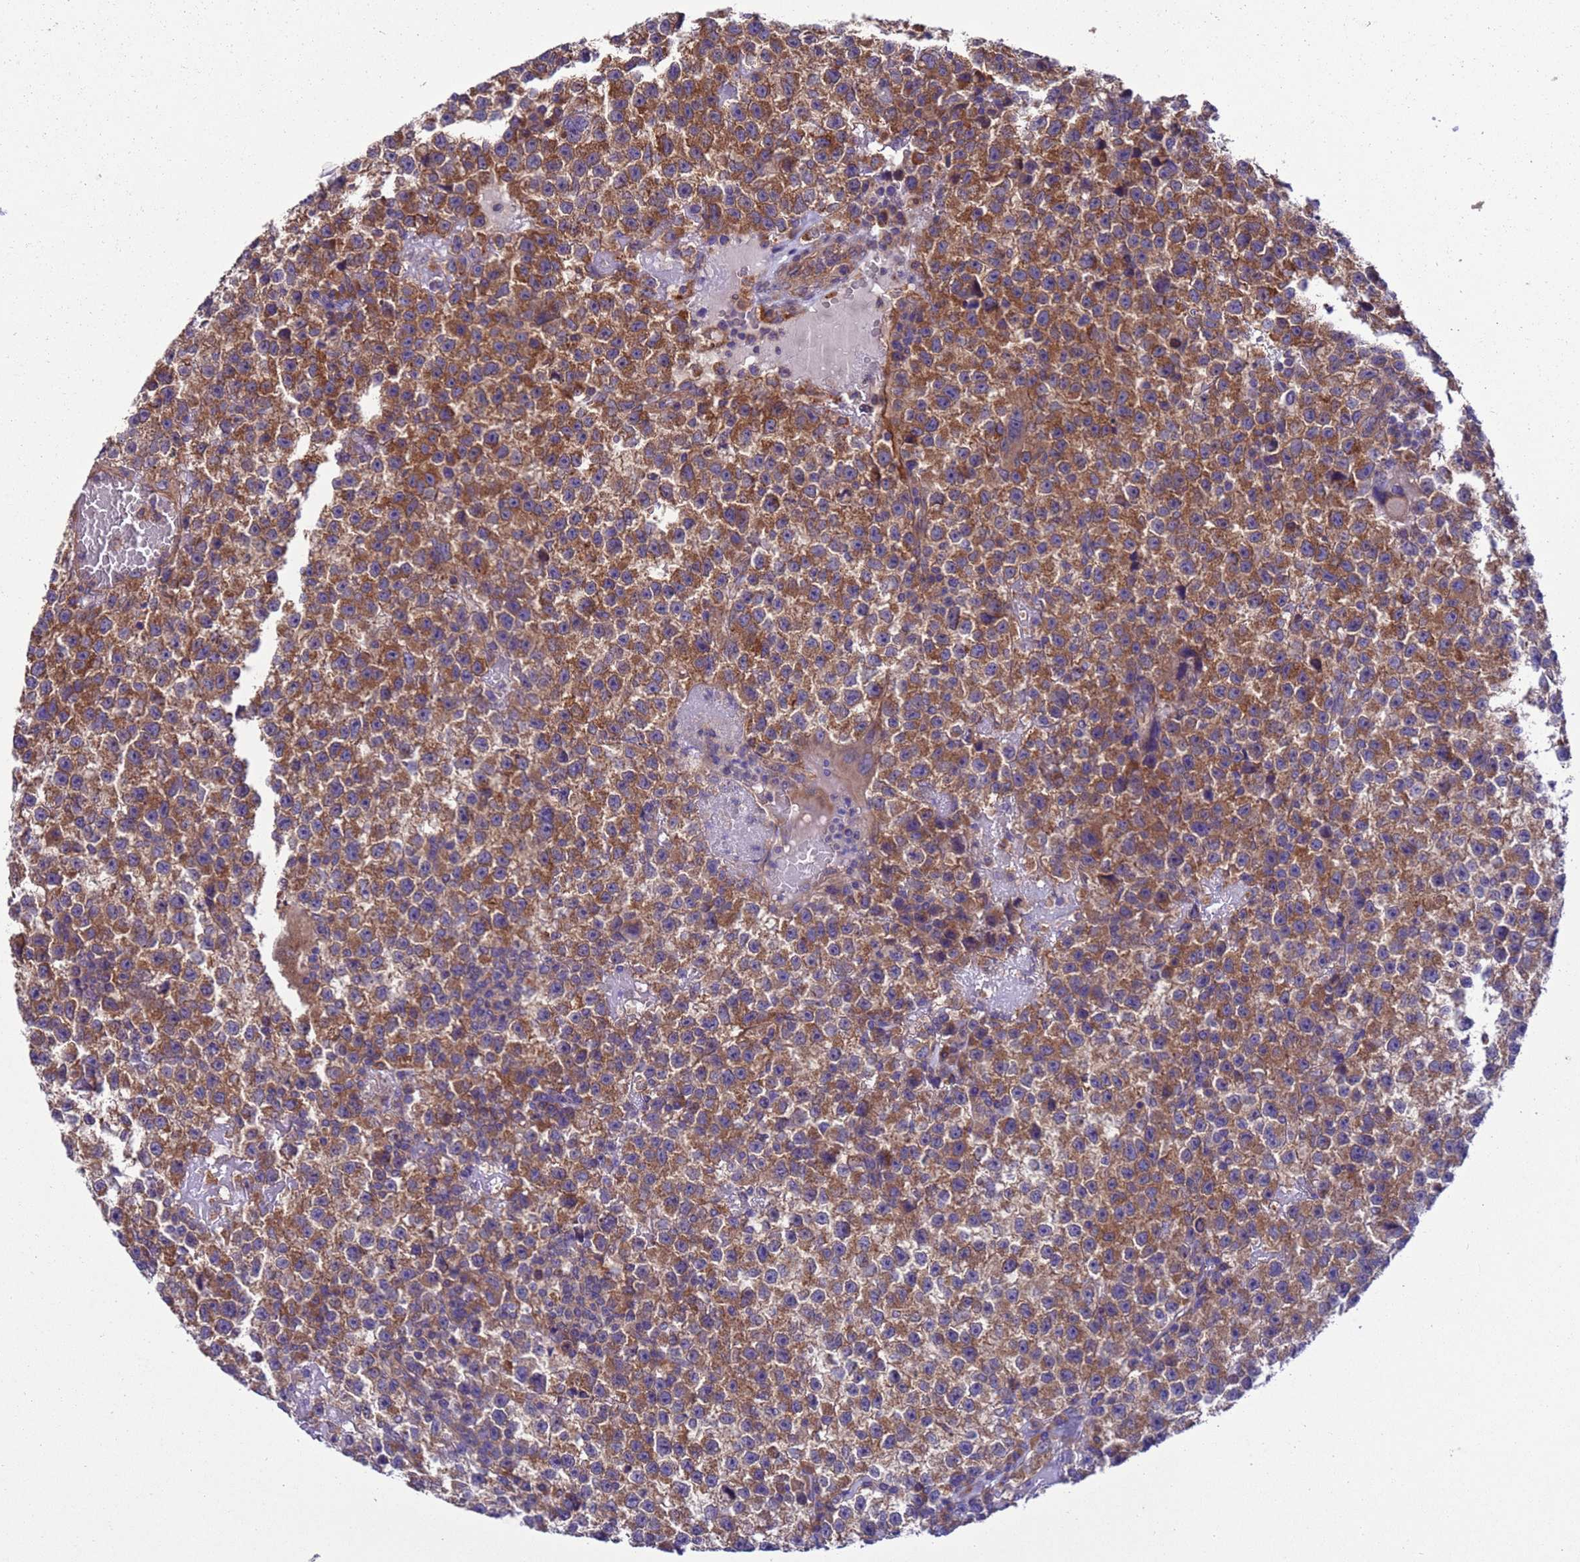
{"staining": {"intensity": "moderate", "quantity": ">75%", "location": "cytoplasmic/membranous"}, "tissue": "testis cancer", "cell_type": "Tumor cells", "image_type": "cancer", "snomed": [{"axis": "morphology", "description": "Seminoma, NOS"}, {"axis": "topography", "description": "Testis"}], "caption": "Immunohistochemical staining of seminoma (testis) demonstrates moderate cytoplasmic/membranous protein positivity in approximately >75% of tumor cells. Nuclei are stained in blue.", "gene": "ARHGAP12", "patient": {"sex": "male", "age": 22}}